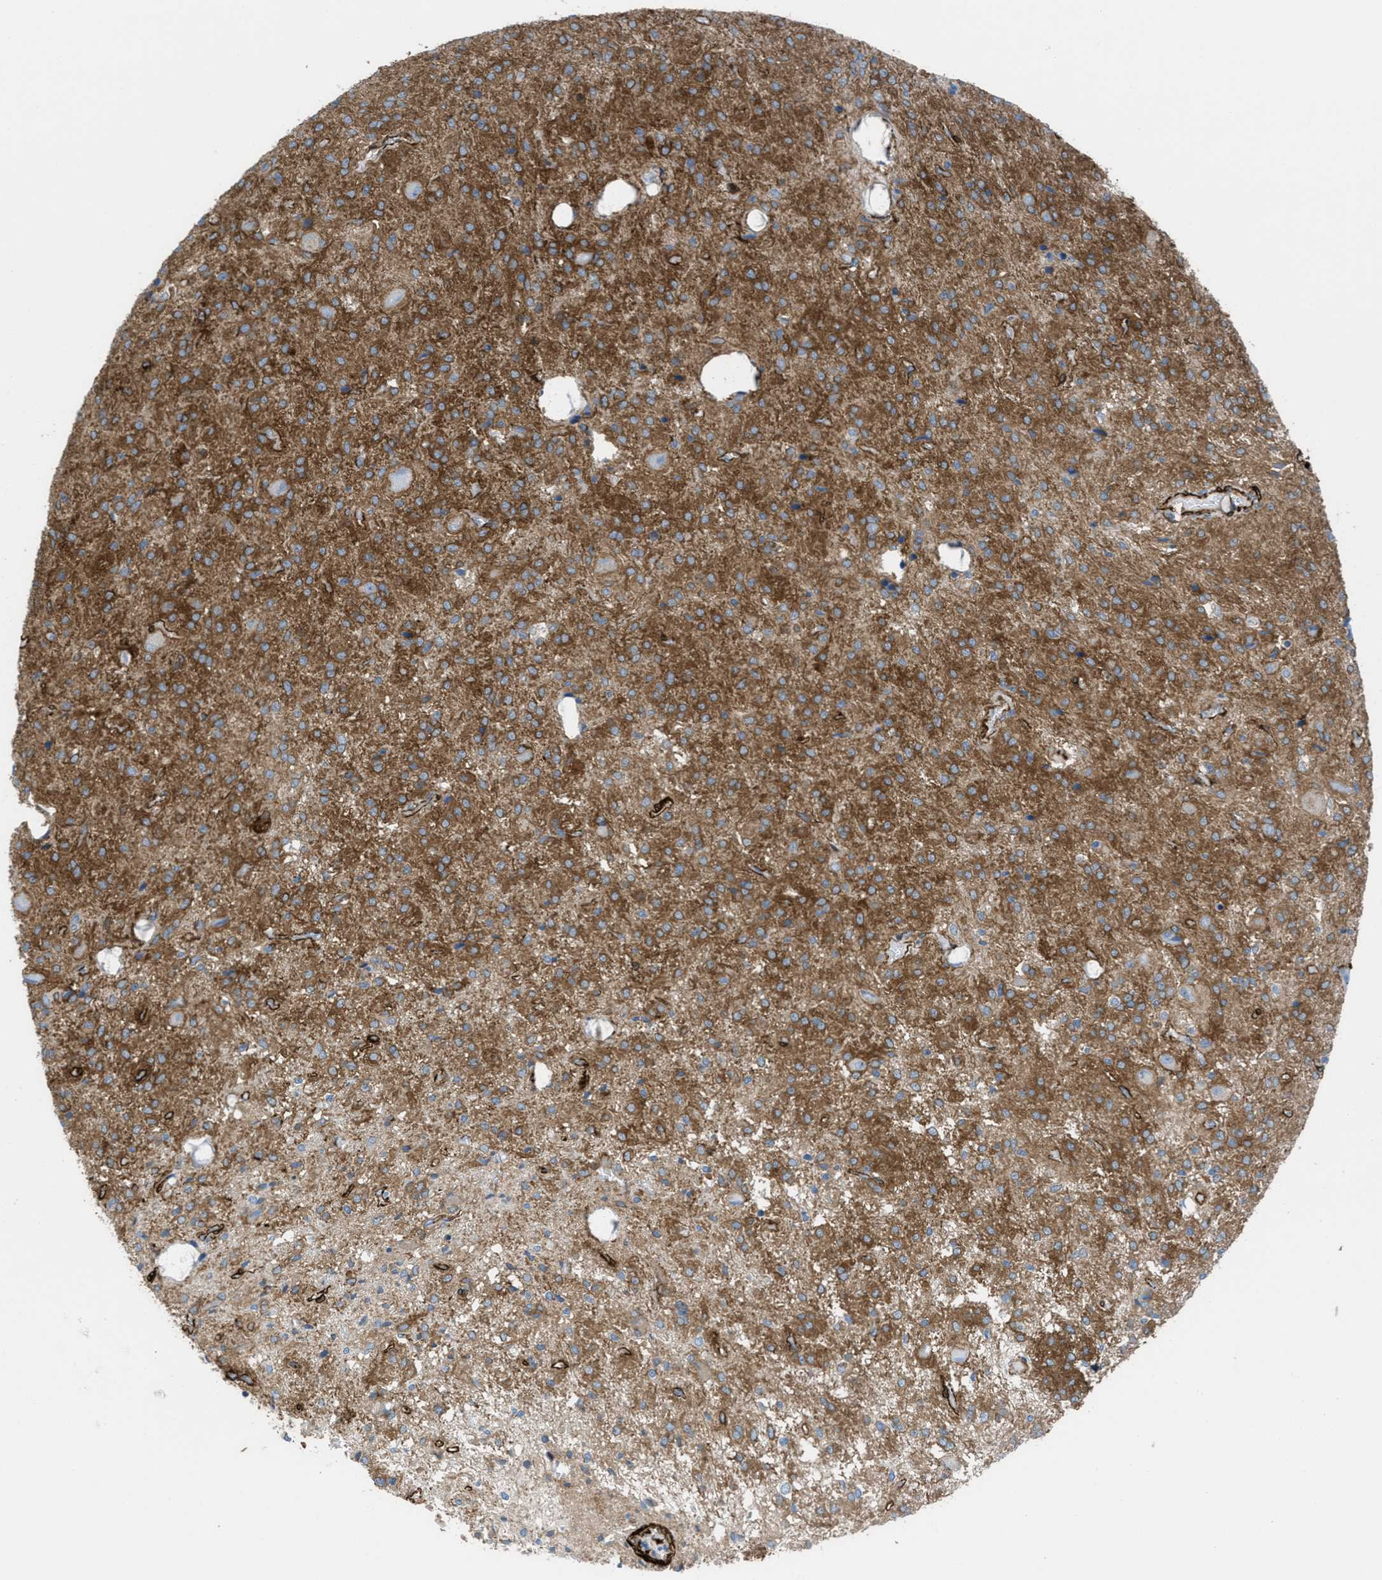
{"staining": {"intensity": "strong", "quantity": ">75%", "location": "cytoplasmic/membranous"}, "tissue": "glioma", "cell_type": "Tumor cells", "image_type": "cancer", "snomed": [{"axis": "morphology", "description": "Glioma, malignant, High grade"}, {"axis": "topography", "description": "Brain"}], "caption": "A histopathology image showing strong cytoplasmic/membranous positivity in about >75% of tumor cells in glioma, as visualized by brown immunohistochemical staining.", "gene": "CALD1", "patient": {"sex": "female", "age": 59}}